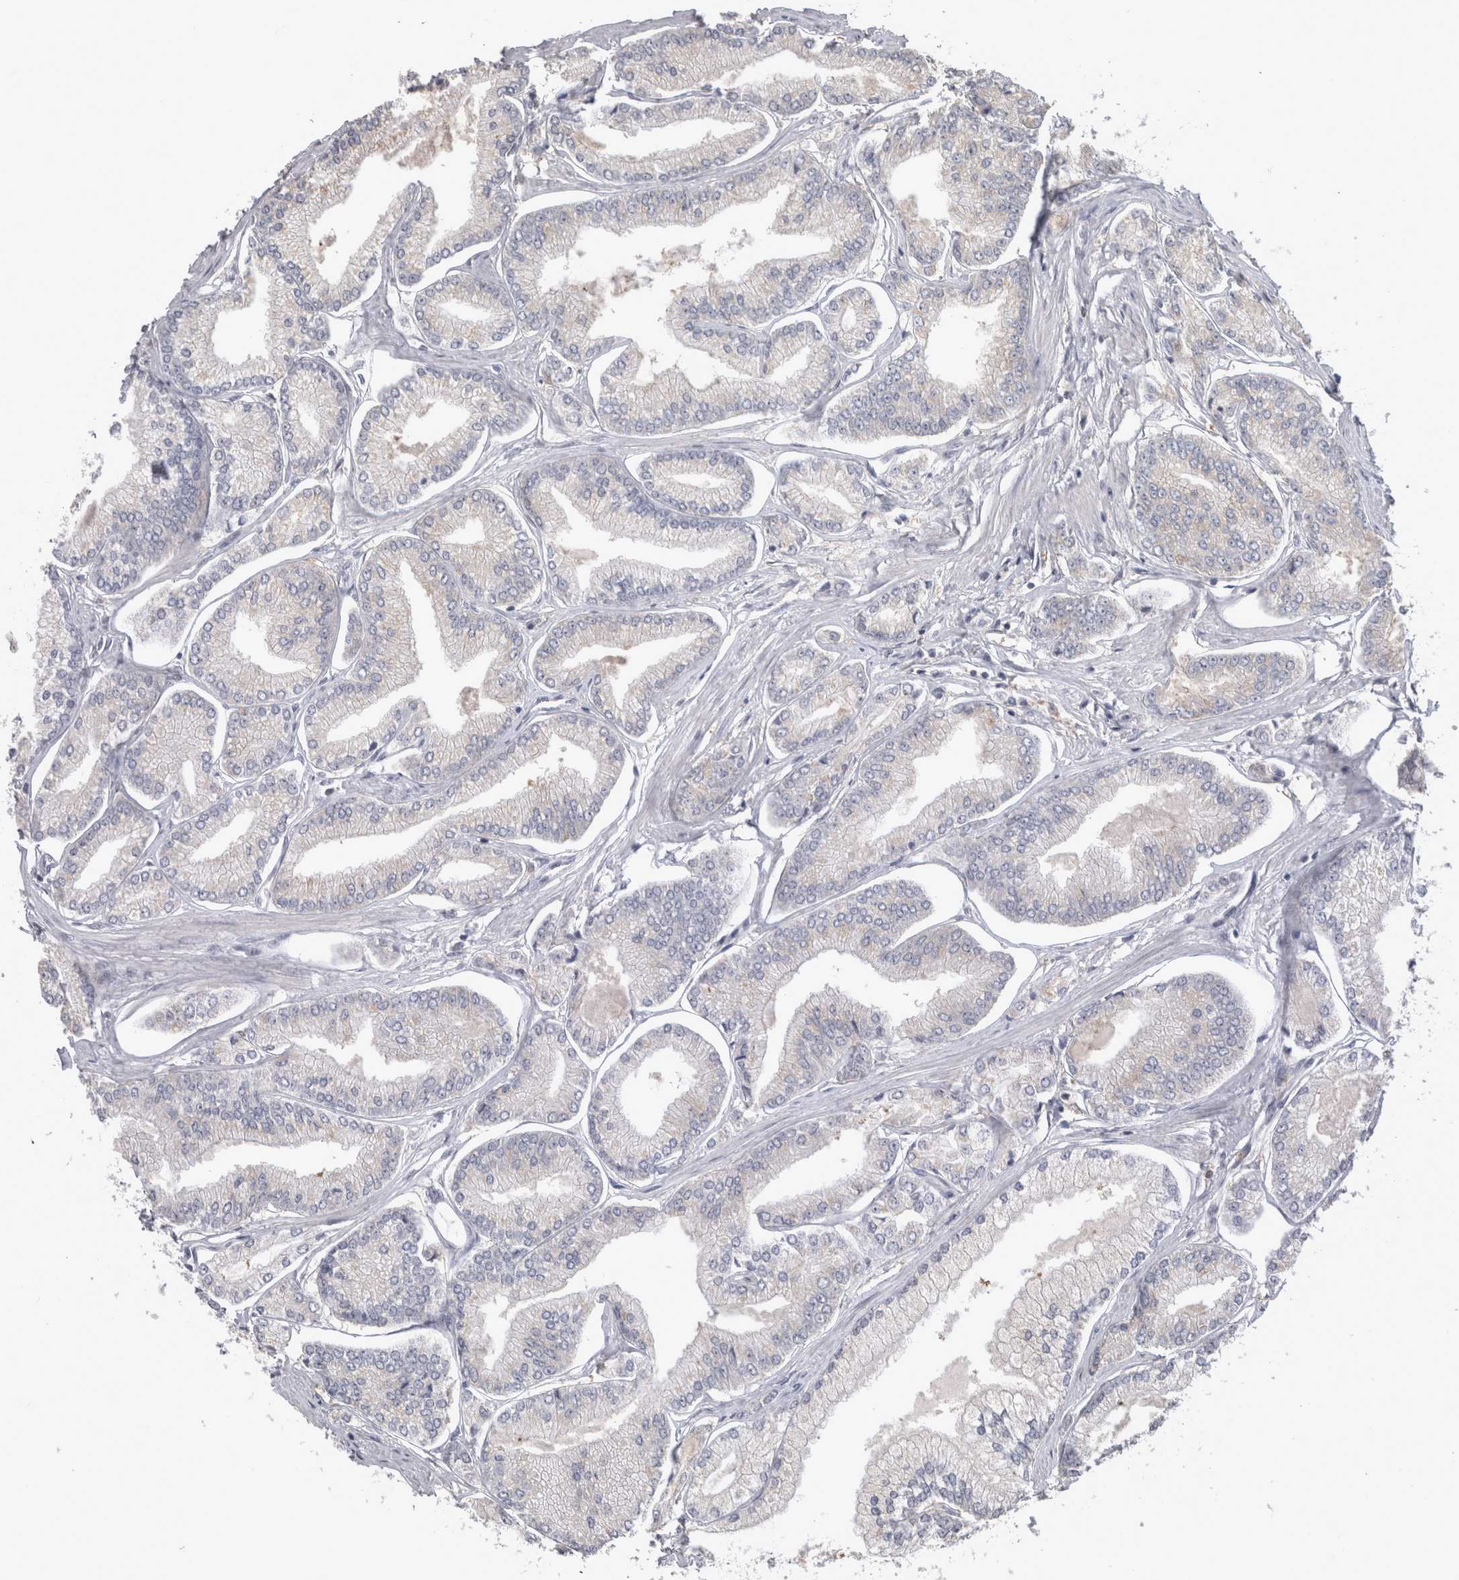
{"staining": {"intensity": "negative", "quantity": "none", "location": "none"}, "tissue": "prostate cancer", "cell_type": "Tumor cells", "image_type": "cancer", "snomed": [{"axis": "morphology", "description": "Adenocarcinoma, Low grade"}, {"axis": "topography", "description": "Prostate"}], "caption": "DAB (3,3'-diaminobenzidine) immunohistochemical staining of human low-grade adenocarcinoma (prostate) exhibits no significant positivity in tumor cells.", "gene": "USH1G", "patient": {"sex": "male", "age": 52}}